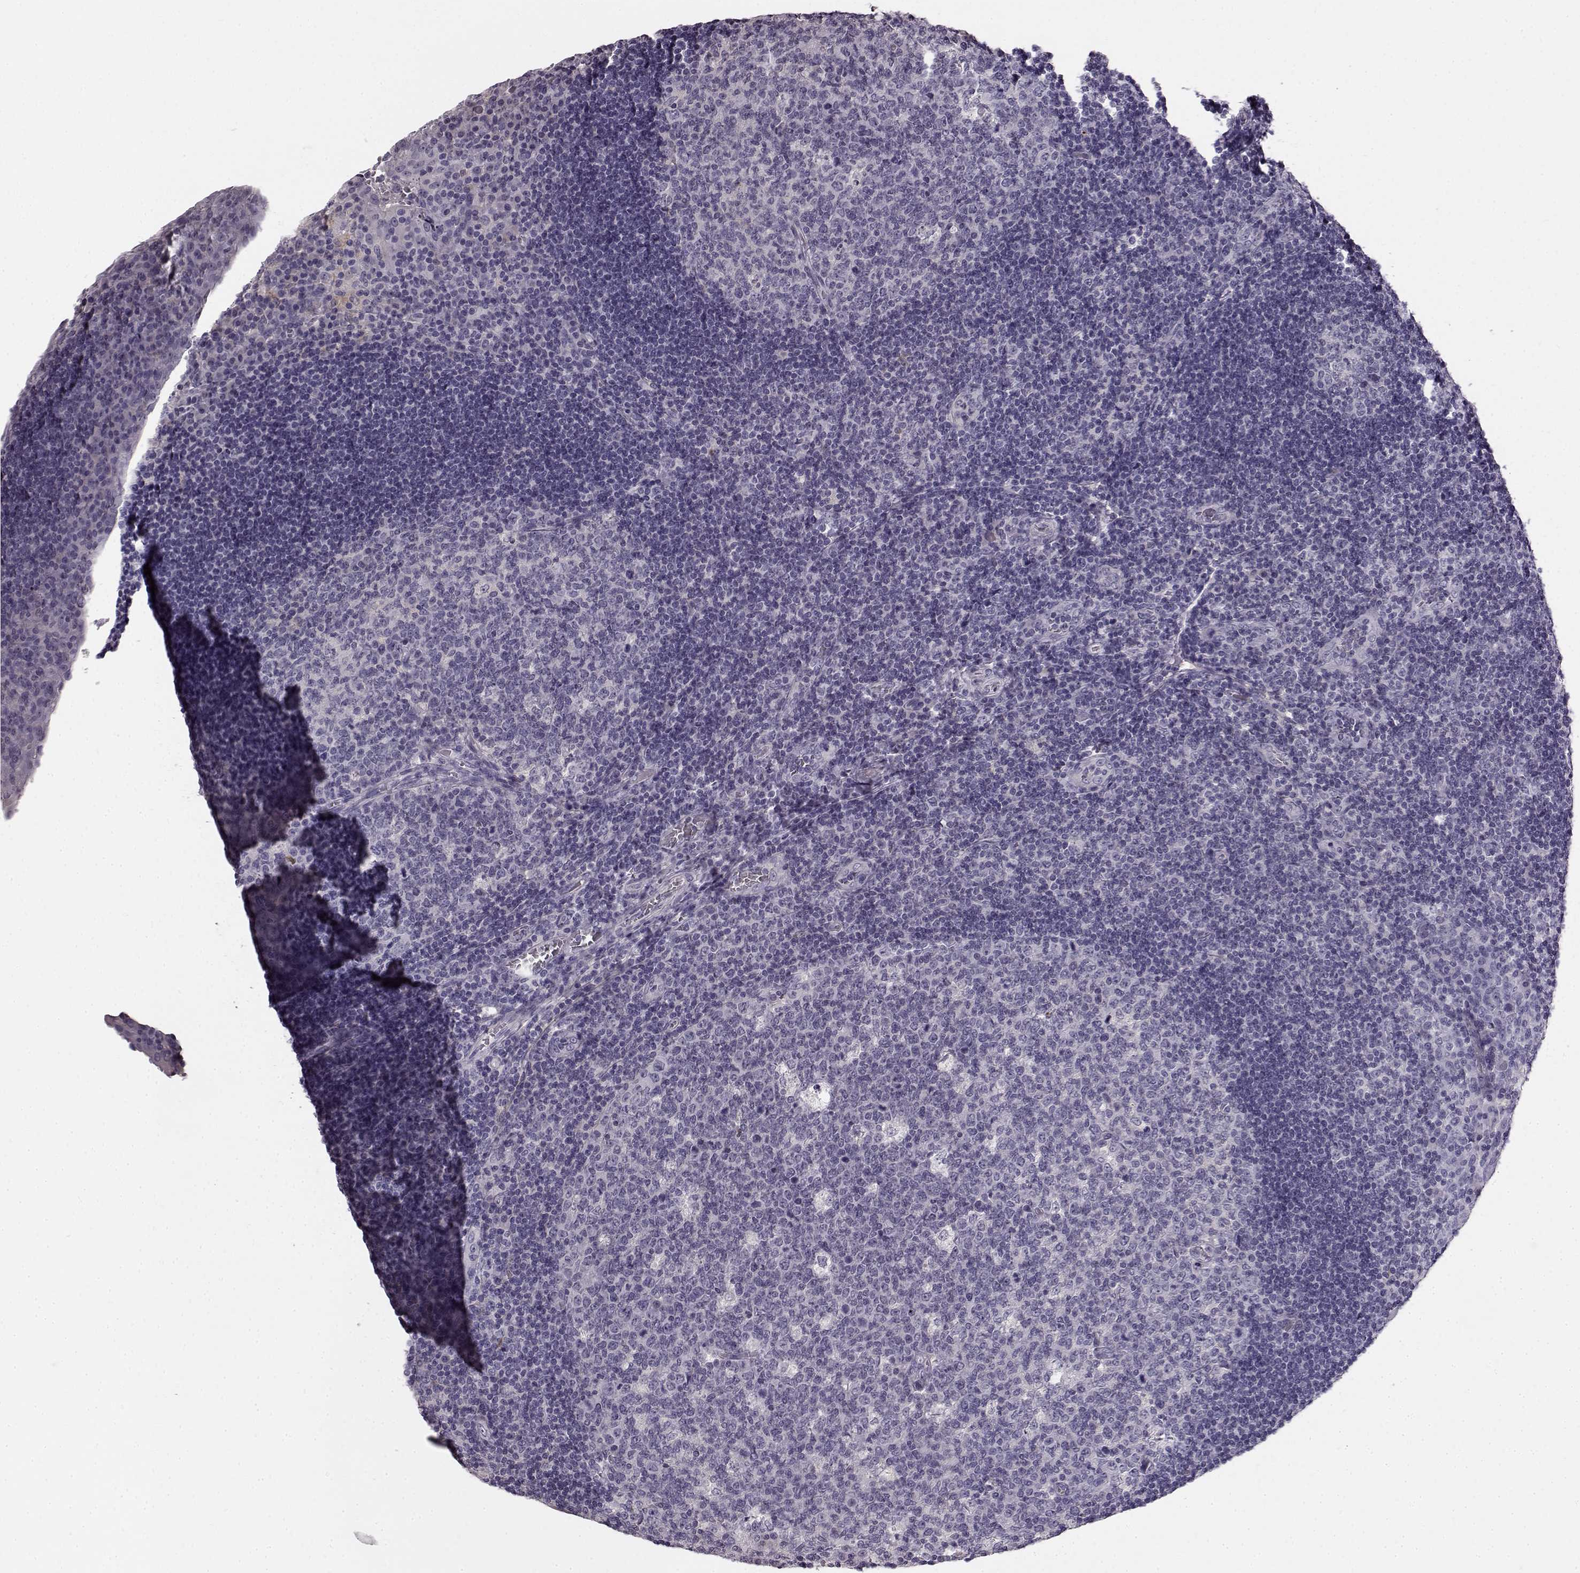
{"staining": {"intensity": "negative", "quantity": "none", "location": "none"}, "tissue": "tonsil", "cell_type": "Germinal center cells", "image_type": "normal", "snomed": [{"axis": "morphology", "description": "Normal tissue, NOS"}, {"axis": "topography", "description": "Tonsil"}], "caption": "The immunohistochemistry (IHC) histopathology image has no significant staining in germinal center cells of tonsil. Brightfield microscopy of immunohistochemistry (IHC) stained with DAB (brown) and hematoxylin (blue), captured at high magnification.", "gene": "KRT81", "patient": {"sex": "male", "age": 17}}